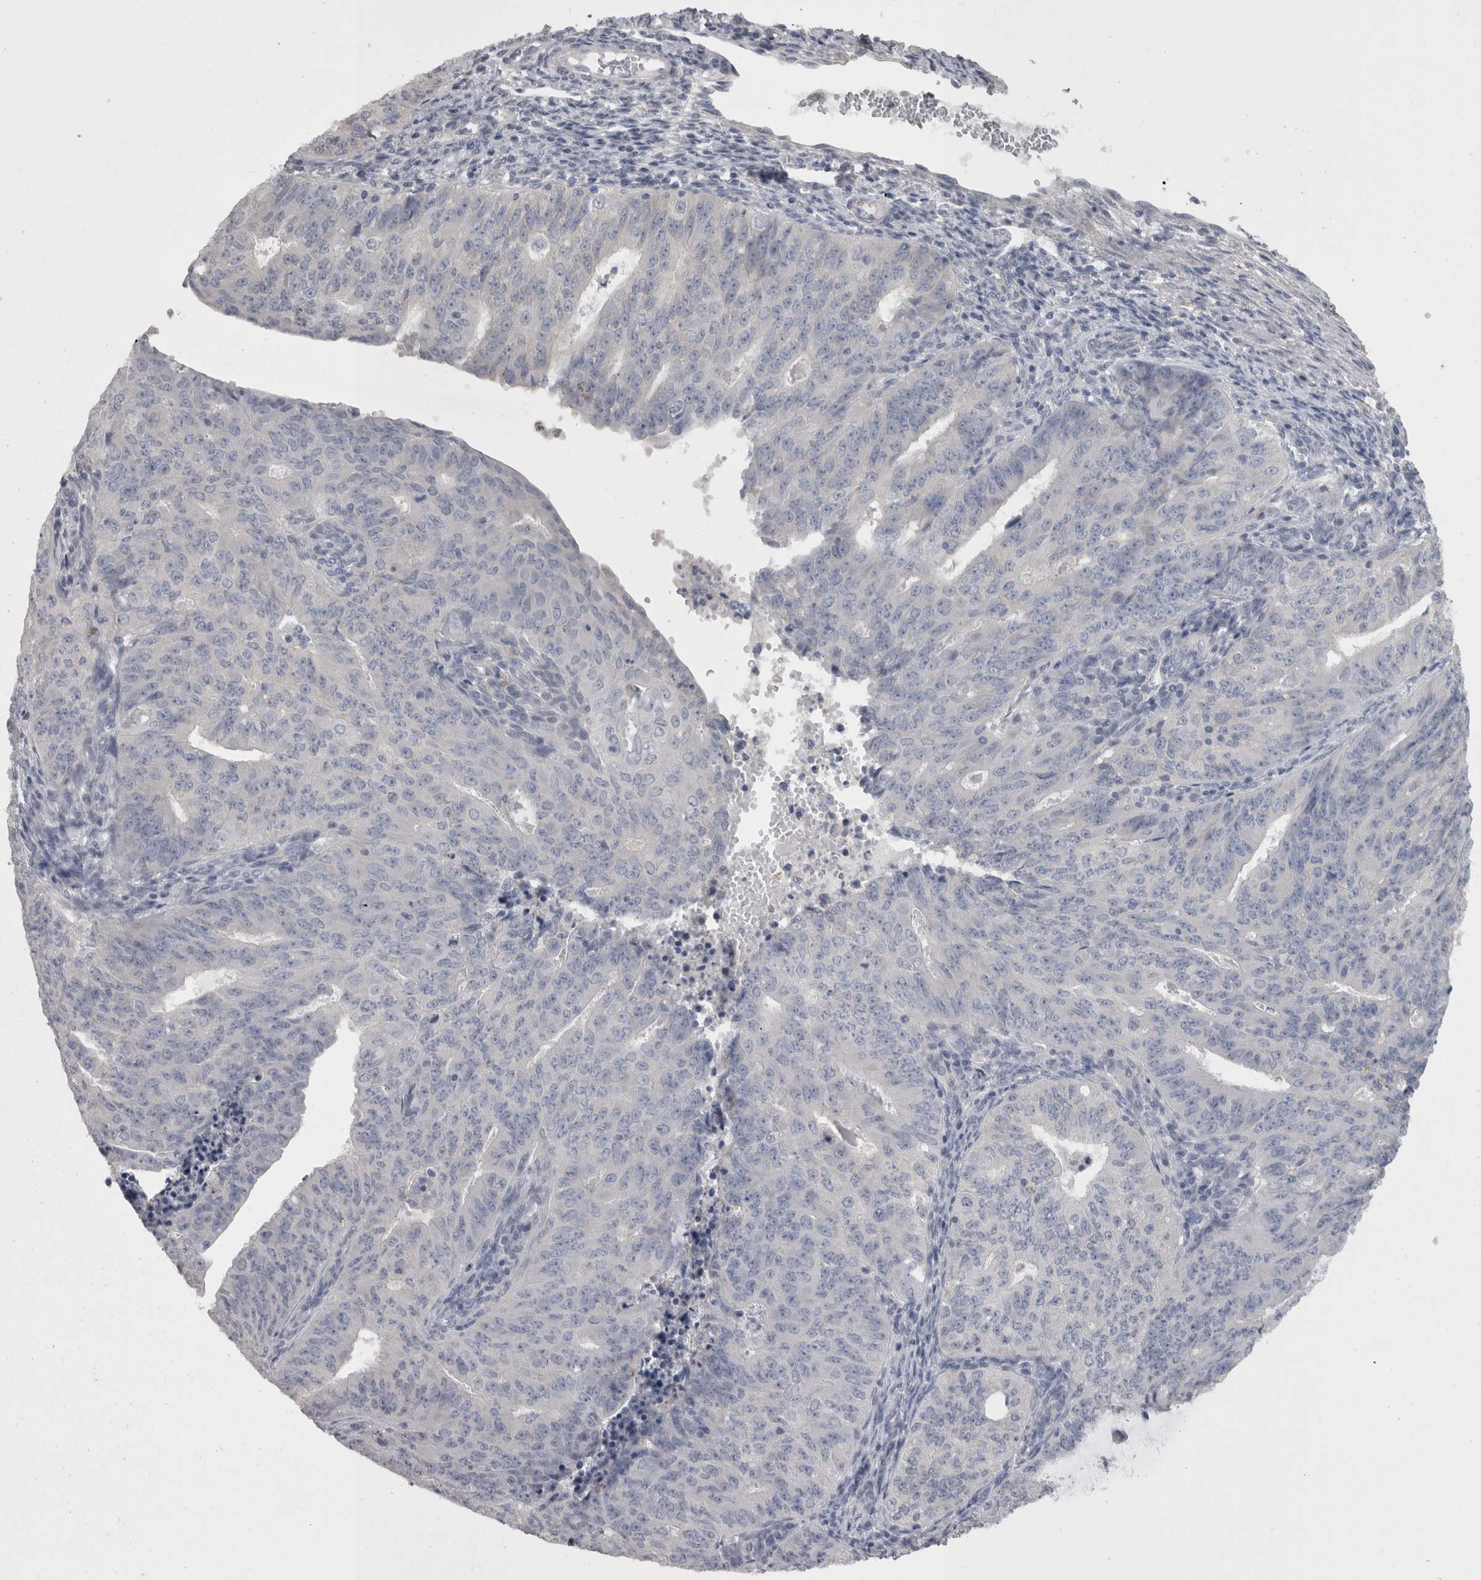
{"staining": {"intensity": "negative", "quantity": "none", "location": "none"}, "tissue": "endometrial cancer", "cell_type": "Tumor cells", "image_type": "cancer", "snomed": [{"axis": "morphology", "description": "Adenocarcinoma, NOS"}, {"axis": "topography", "description": "Endometrium"}], "caption": "DAB (3,3'-diaminobenzidine) immunohistochemical staining of adenocarcinoma (endometrial) shows no significant positivity in tumor cells.", "gene": "CAMK2D", "patient": {"sex": "female", "age": 32}}